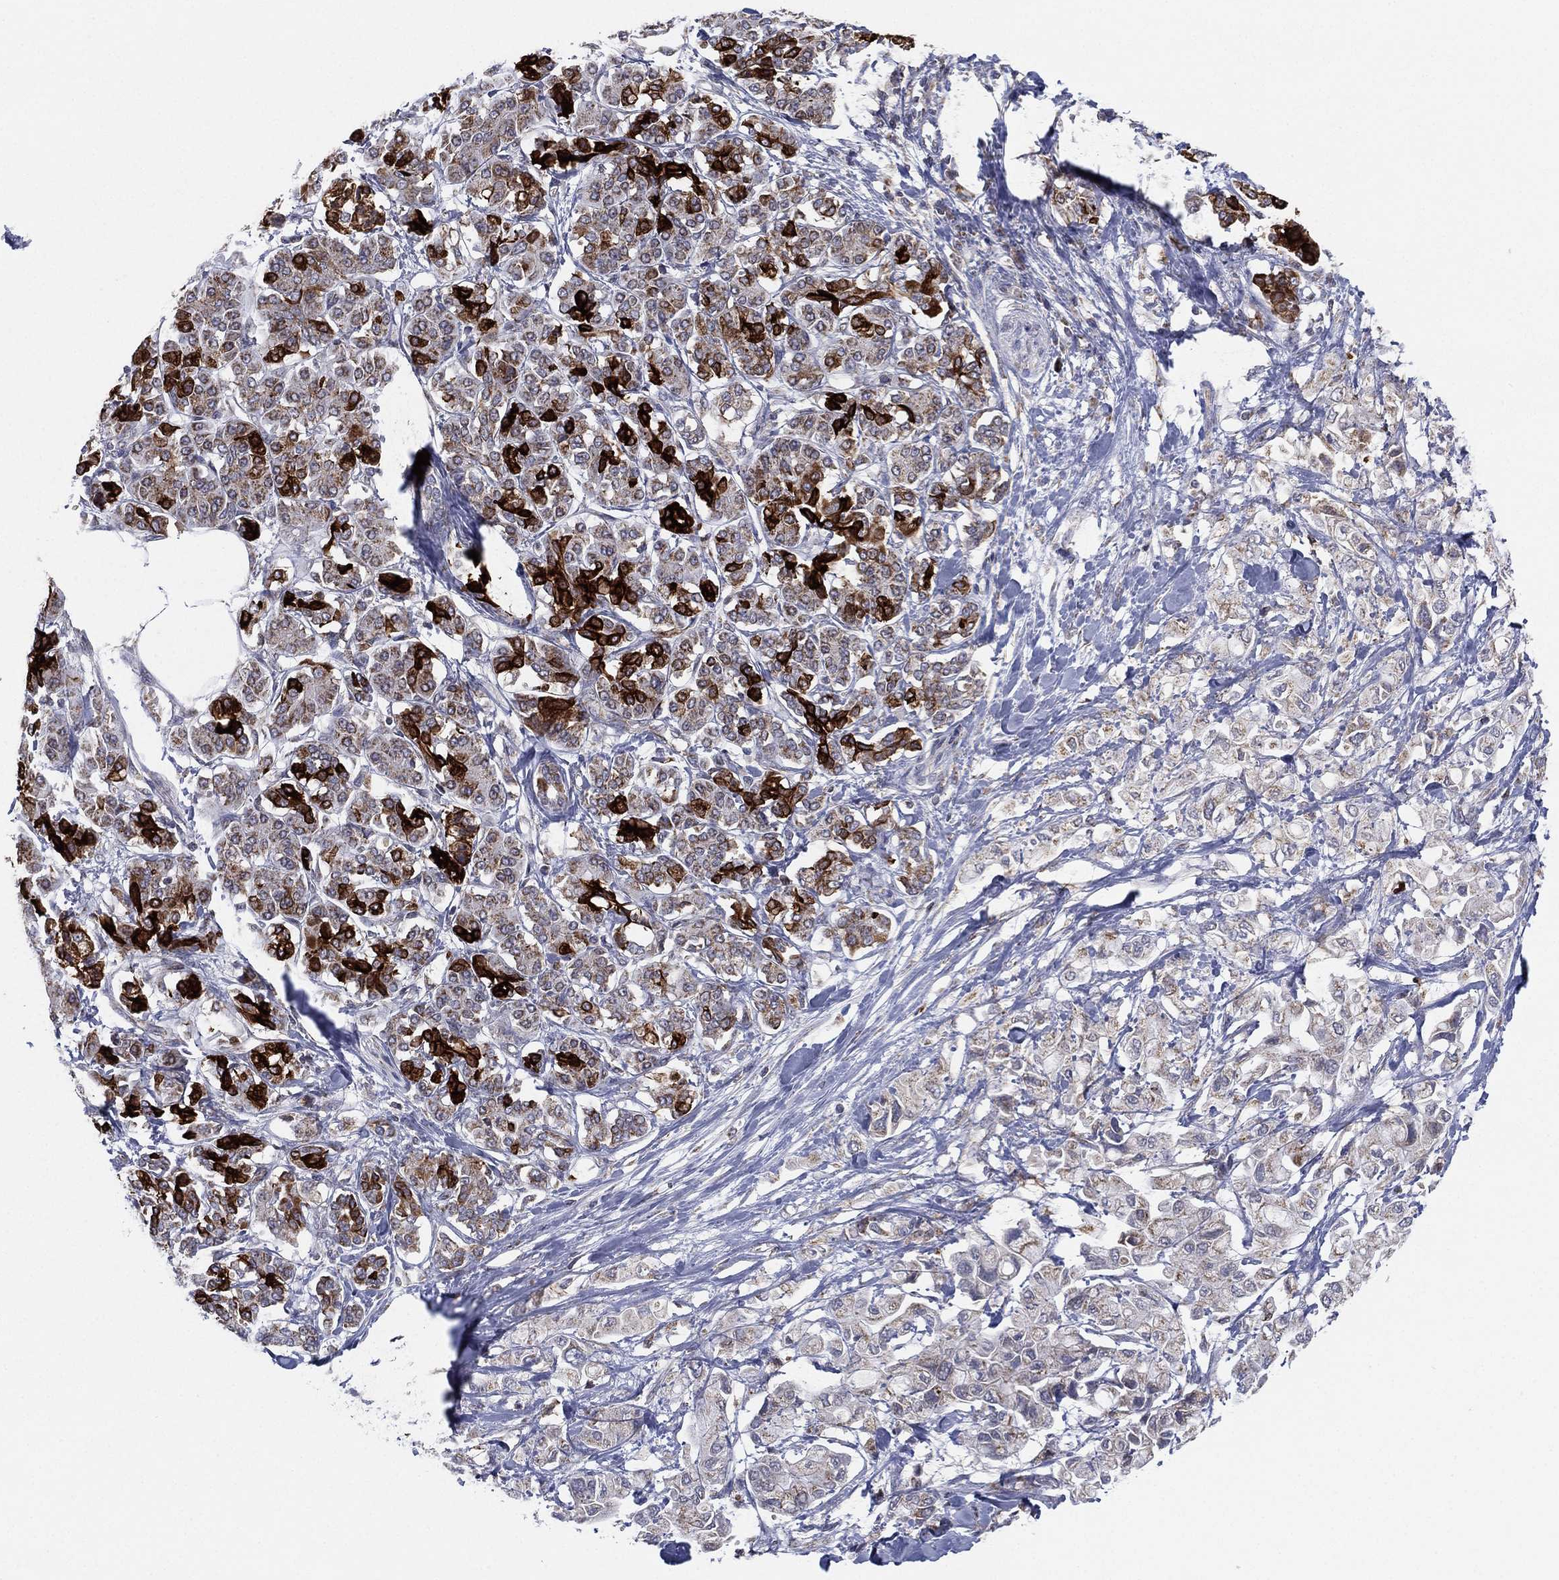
{"staining": {"intensity": "moderate", "quantity": "<25%", "location": "cytoplasmic/membranous"}, "tissue": "pancreatic cancer", "cell_type": "Tumor cells", "image_type": "cancer", "snomed": [{"axis": "morphology", "description": "Adenocarcinoma, NOS"}, {"axis": "topography", "description": "Pancreas"}], "caption": "Immunohistochemical staining of human adenocarcinoma (pancreatic) reveals low levels of moderate cytoplasmic/membranous expression in approximately <25% of tumor cells. The staining was performed using DAB, with brown indicating positive protein expression. Nuclei are stained blue with hematoxylin.", "gene": "PSMG4", "patient": {"sex": "female", "age": 56}}